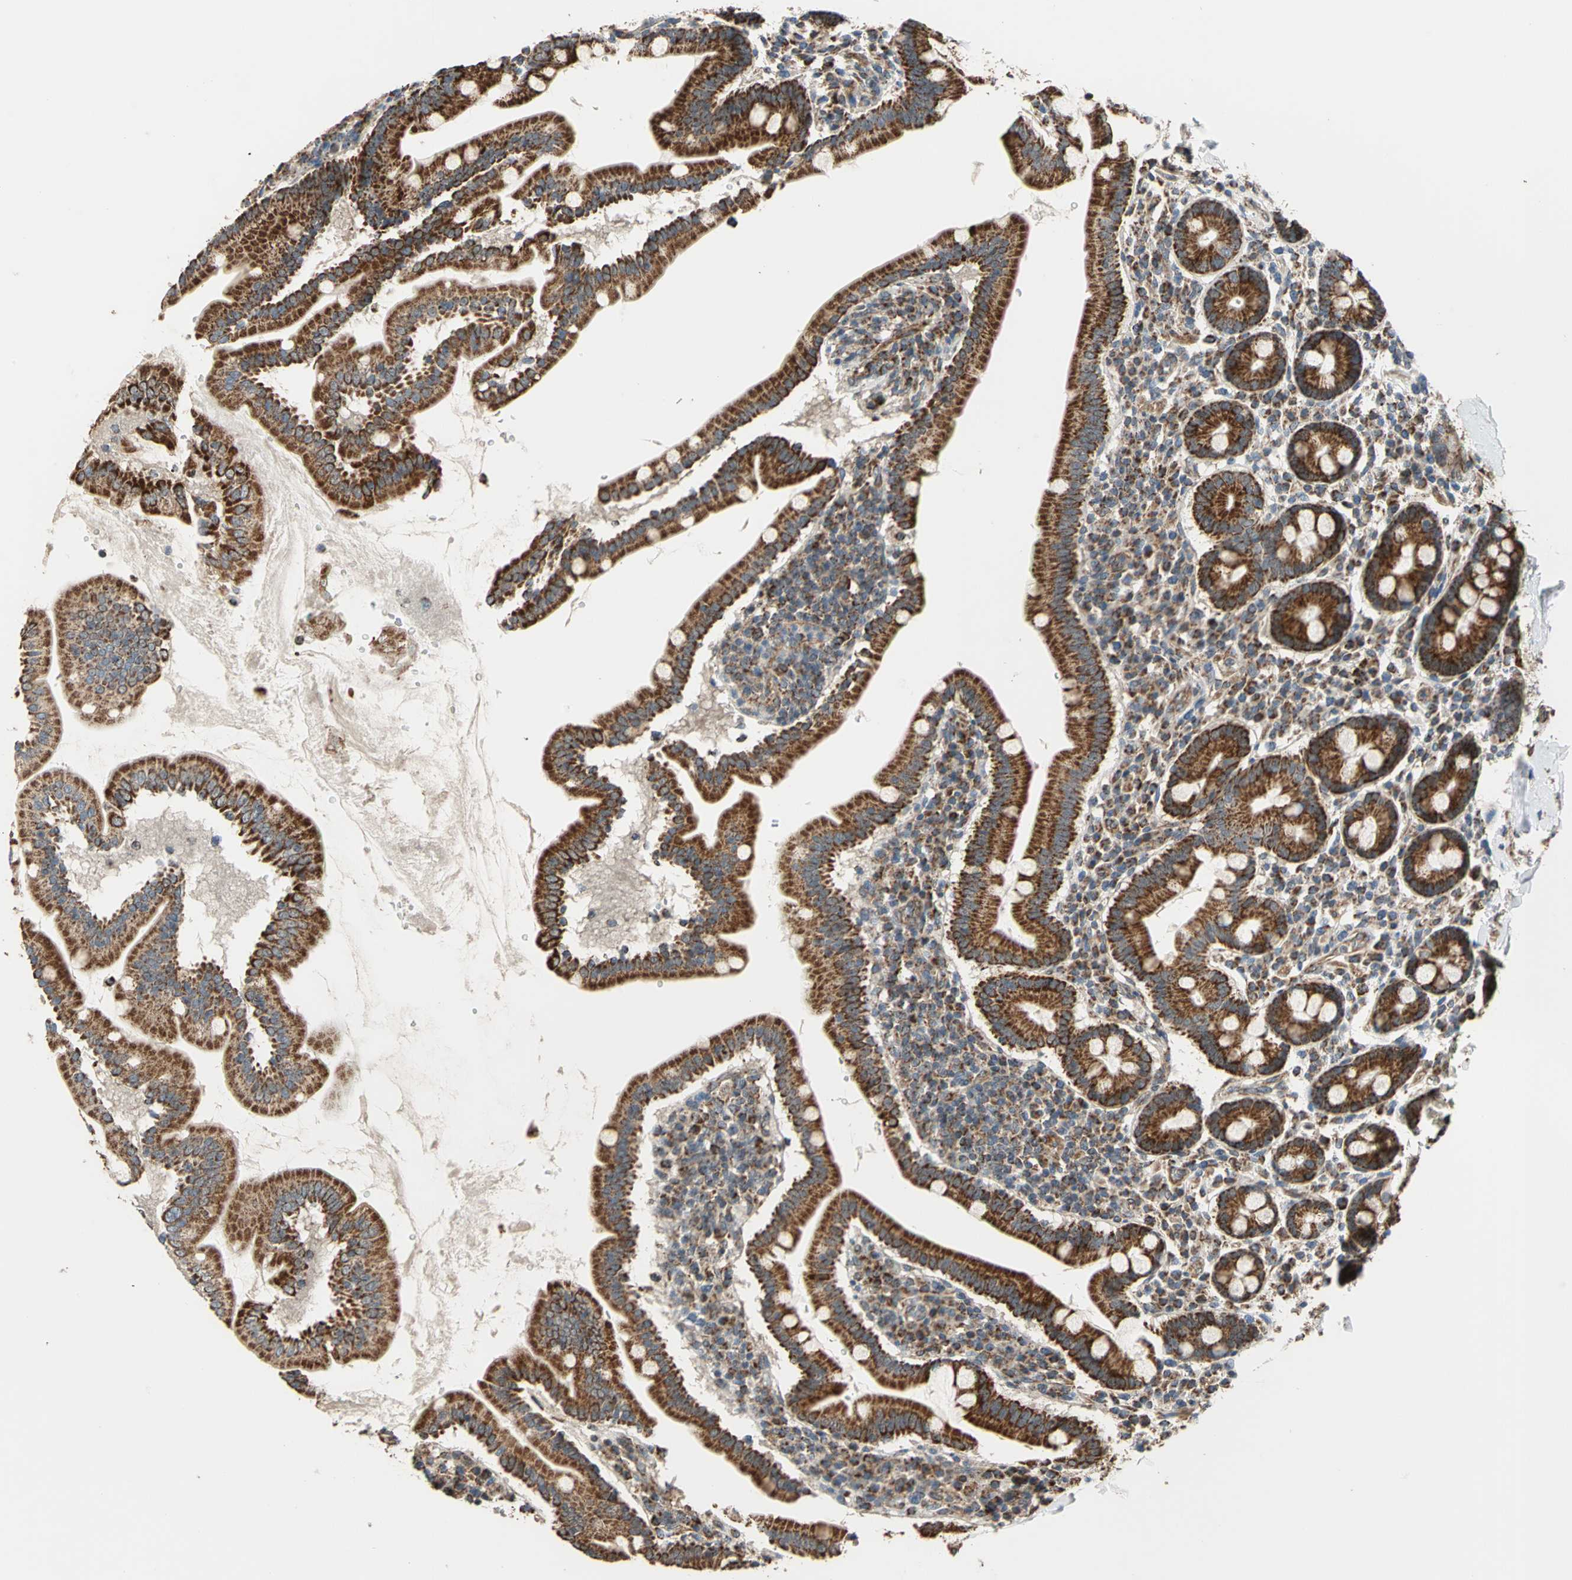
{"staining": {"intensity": "strong", "quantity": ">75%", "location": "cytoplasmic/membranous"}, "tissue": "duodenum", "cell_type": "Glandular cells", "image_type": "normal", "snomed": [{"axis": "morphology", "description": "Normal tissue, NOS"}, {"axis": "topography", "description": "Duodenum"}], "caption": "The photomicrograph demonstrates immunohistochemical staining of unremarkable duodenum. There is strong cytoplasmic/membranous staining is present in about >75% of glandular cells.", "gene": "MRPS22", "patient": {"sex": "male", "age": 50}}